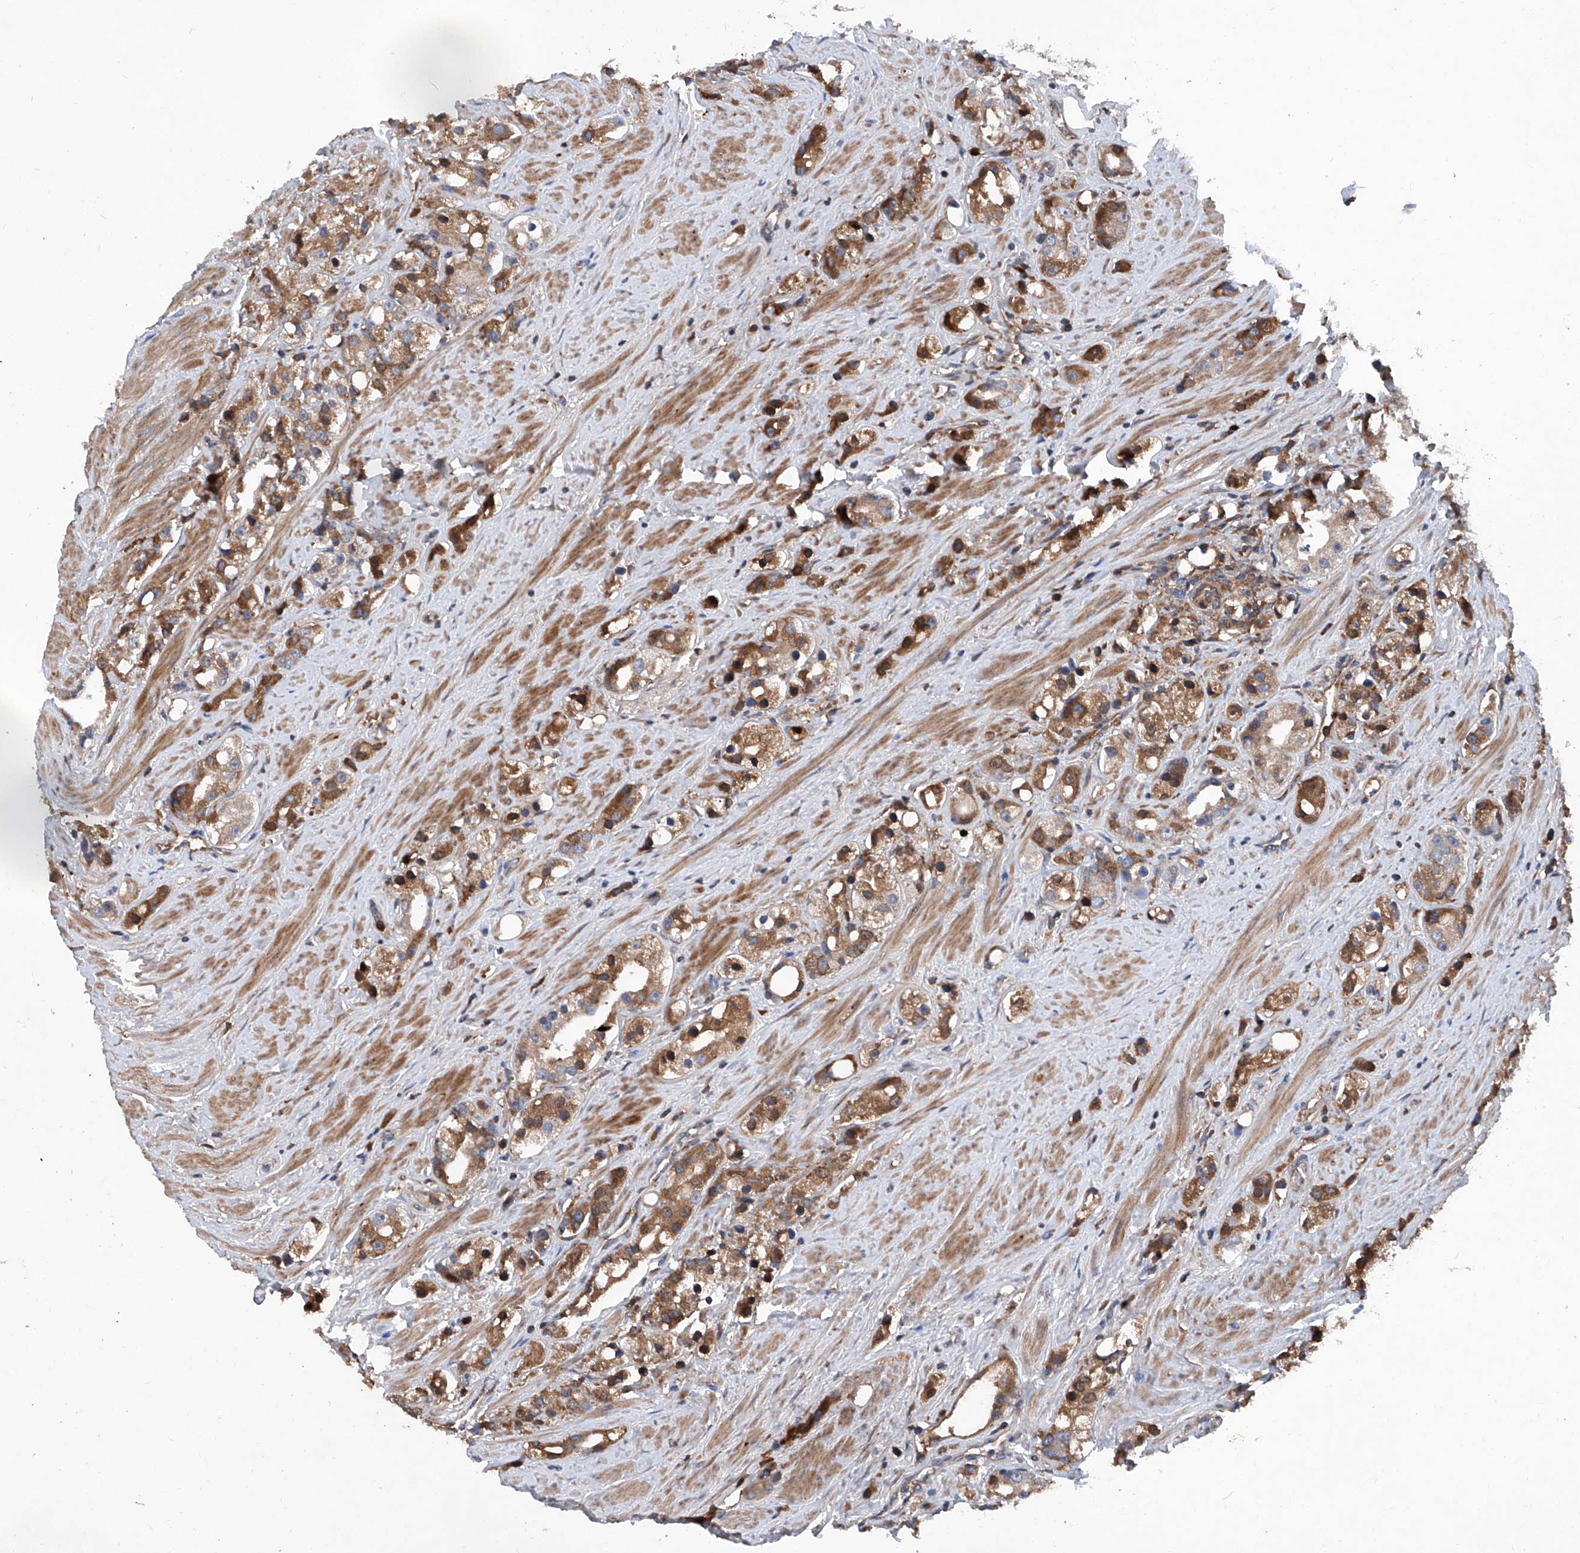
{"staining": {"intensity": "moderate", "quantity": ">75%", "location": "cytoplasmic/membranous"}, "tissue": "prostate cancer", "cell_type": "Tumor cells", "image_type": "cancer", "snomed": [{"axis": "morphology", "description": "Adenocarcinoma, NOS"}, {"axis": "topography", "description": "Prostate"}], "caption": "Immunohistochemical staining of human prostate adenocarcinoma exhibits medium levels of moderate cytoplasmic/membranous staining in about >75% of tumor cells. (brown staining indicates protein expression, while blue staining denotes nuclei).", "gene": "ASCC3", "patient": {"sex": "male", "age": 79}}